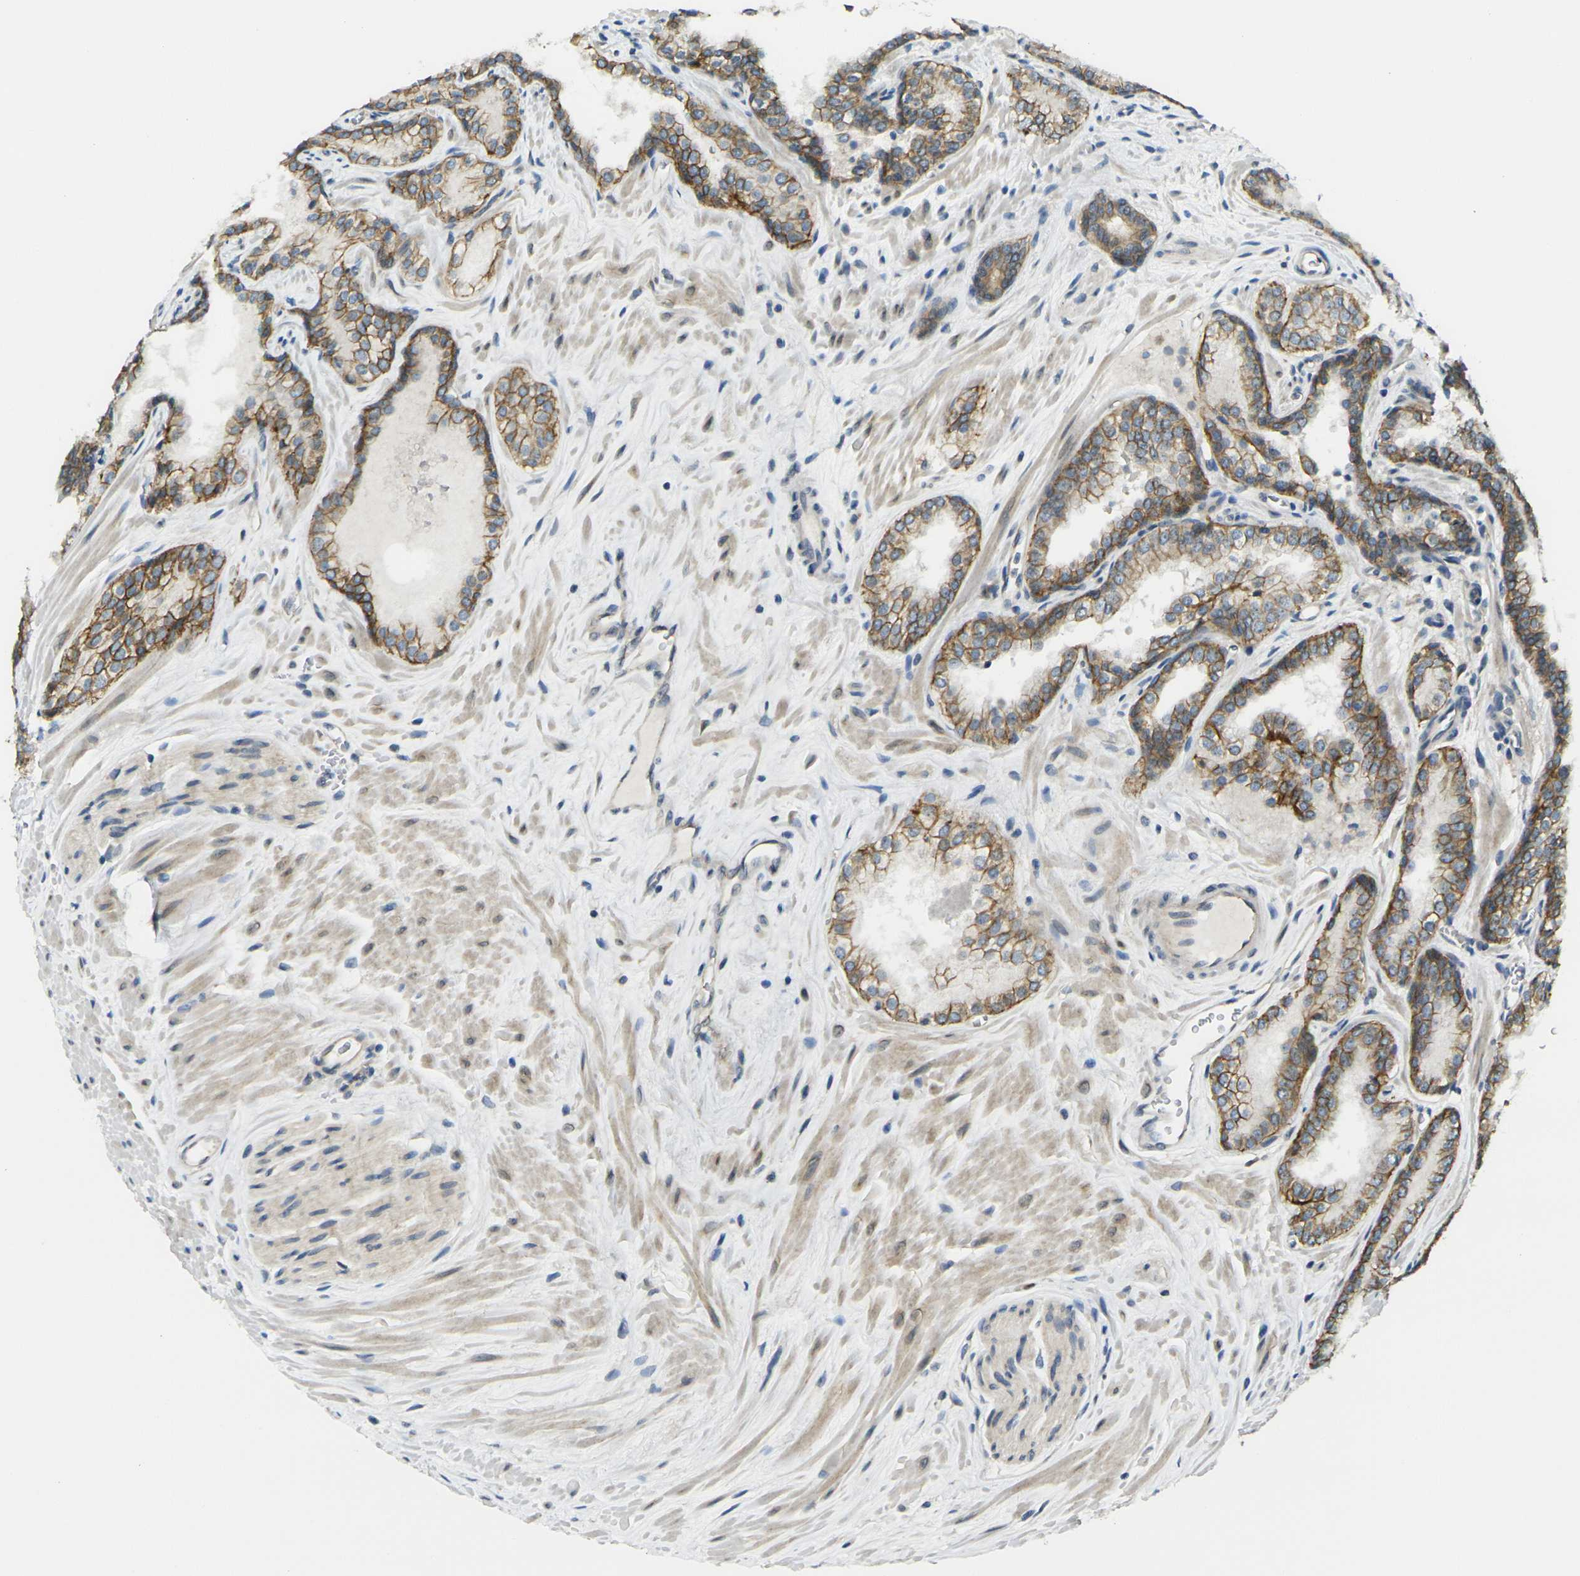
{"staining": {"intensity": "moderate", "quantity": ">75%", "location": "cytoplasmic/membranous"}, "tissue": "prostate cancer", "cell_type": "Tumor cells", "image_type": "cancer", "snomed": [{"axis": "morphology", "description": "Adenocarcinoma, Low grade"}, {"axis": "topography", "description": "Prostate"}], "caption": "Protein expression analysis of human prostate cancer reveals moderate cytoplasmic/membranous positivity in about >75% of tumor cells.", "gene": "RHBDD1", "patient": {"sex": "male", "age": 60}}